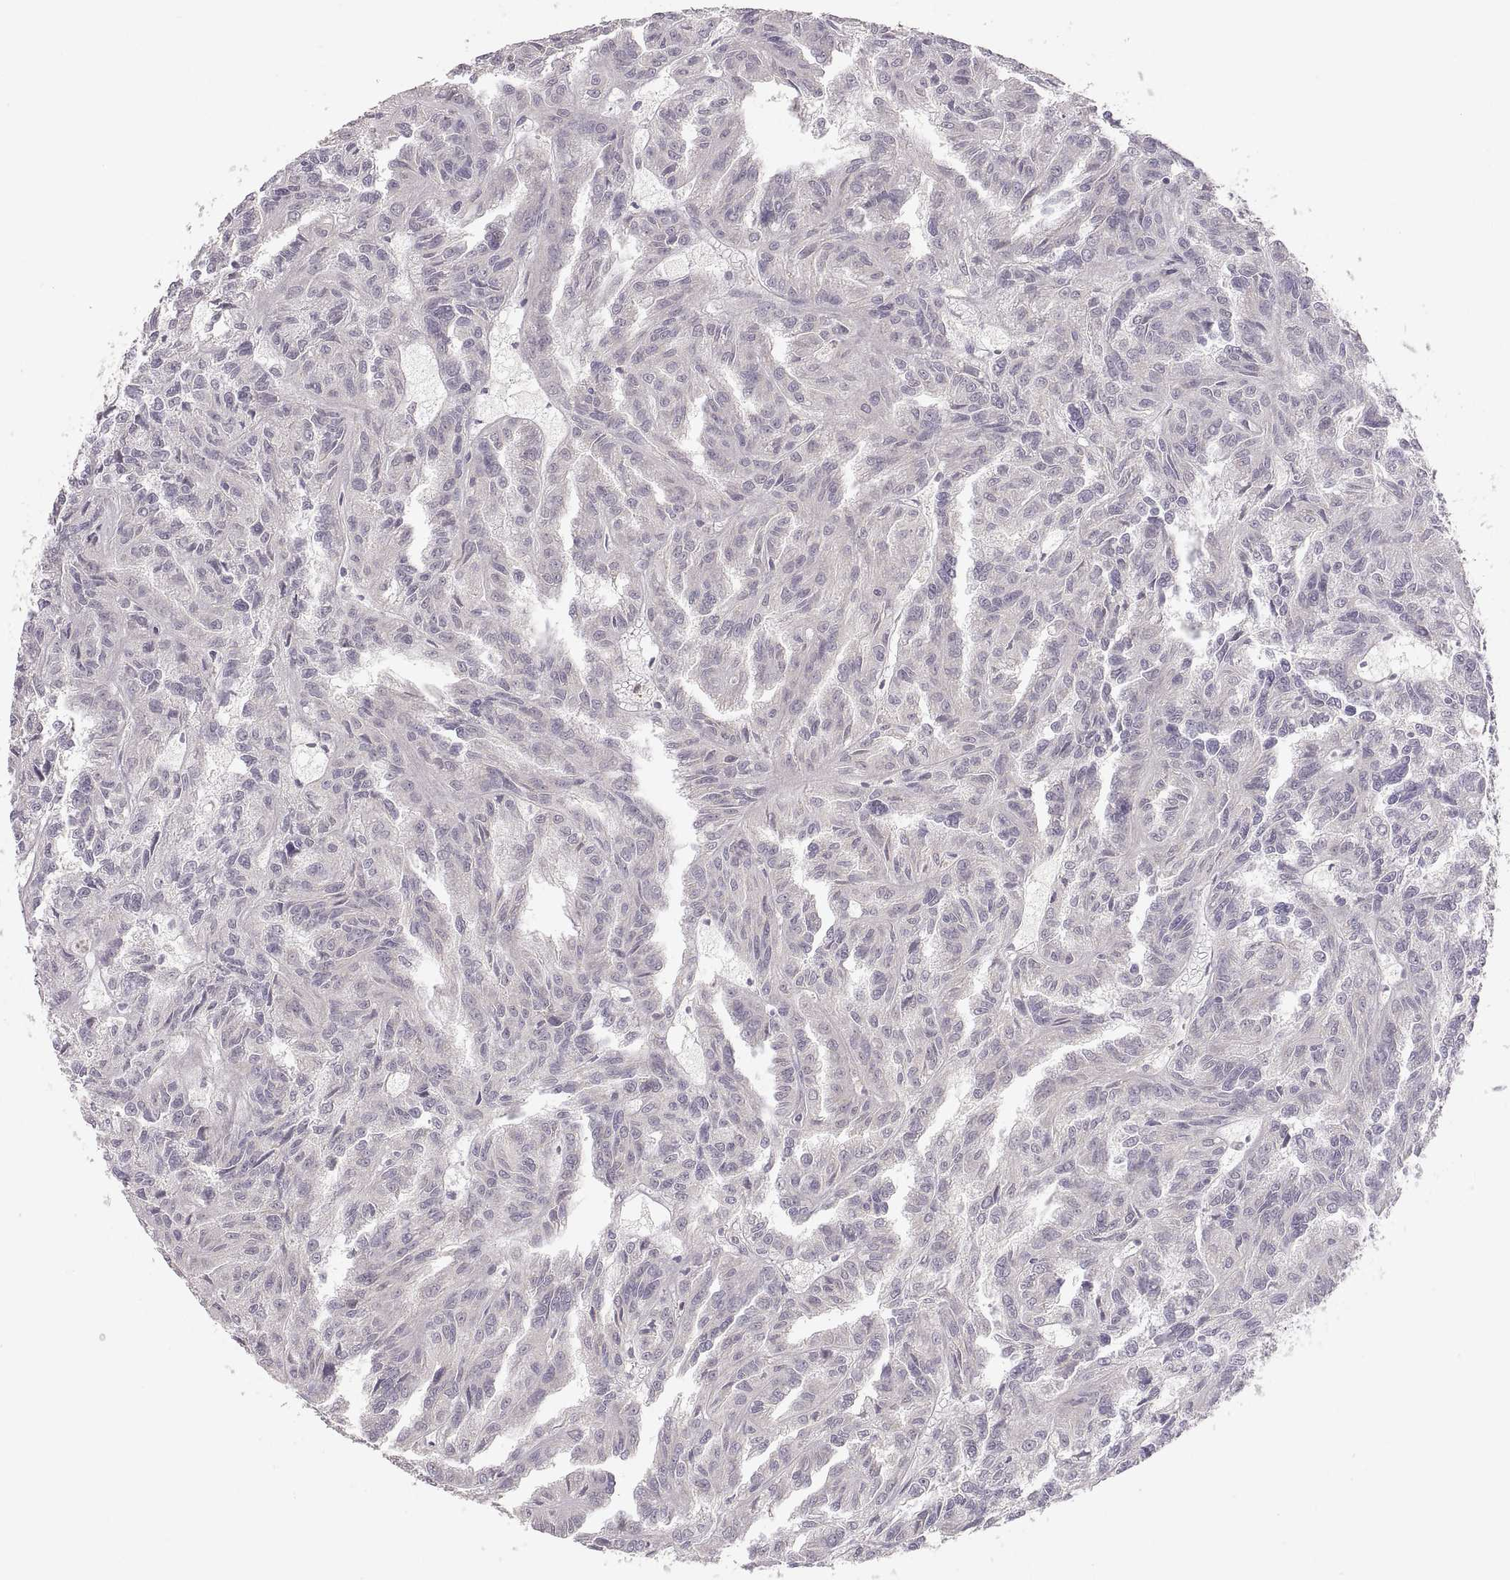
{"staining": {"intensity": "negative", "quantity": "none", "location": "none"}, "tissue": "renal cancer", "cell_type": "Tumor cells", "image_type": "cancer", "snomed": [{"axis": "morphology", "description": "Adenocarcinoma, NOS"}, {"axis": "topography", "description": "Kidney"}], "caption": "Immunohistochemical staining of human adenocarcinoma (renal) exhibits no significant positivity in tumor cells.", "gene": "HMGCR", "patient": {"sex": "male", "age": 79}}